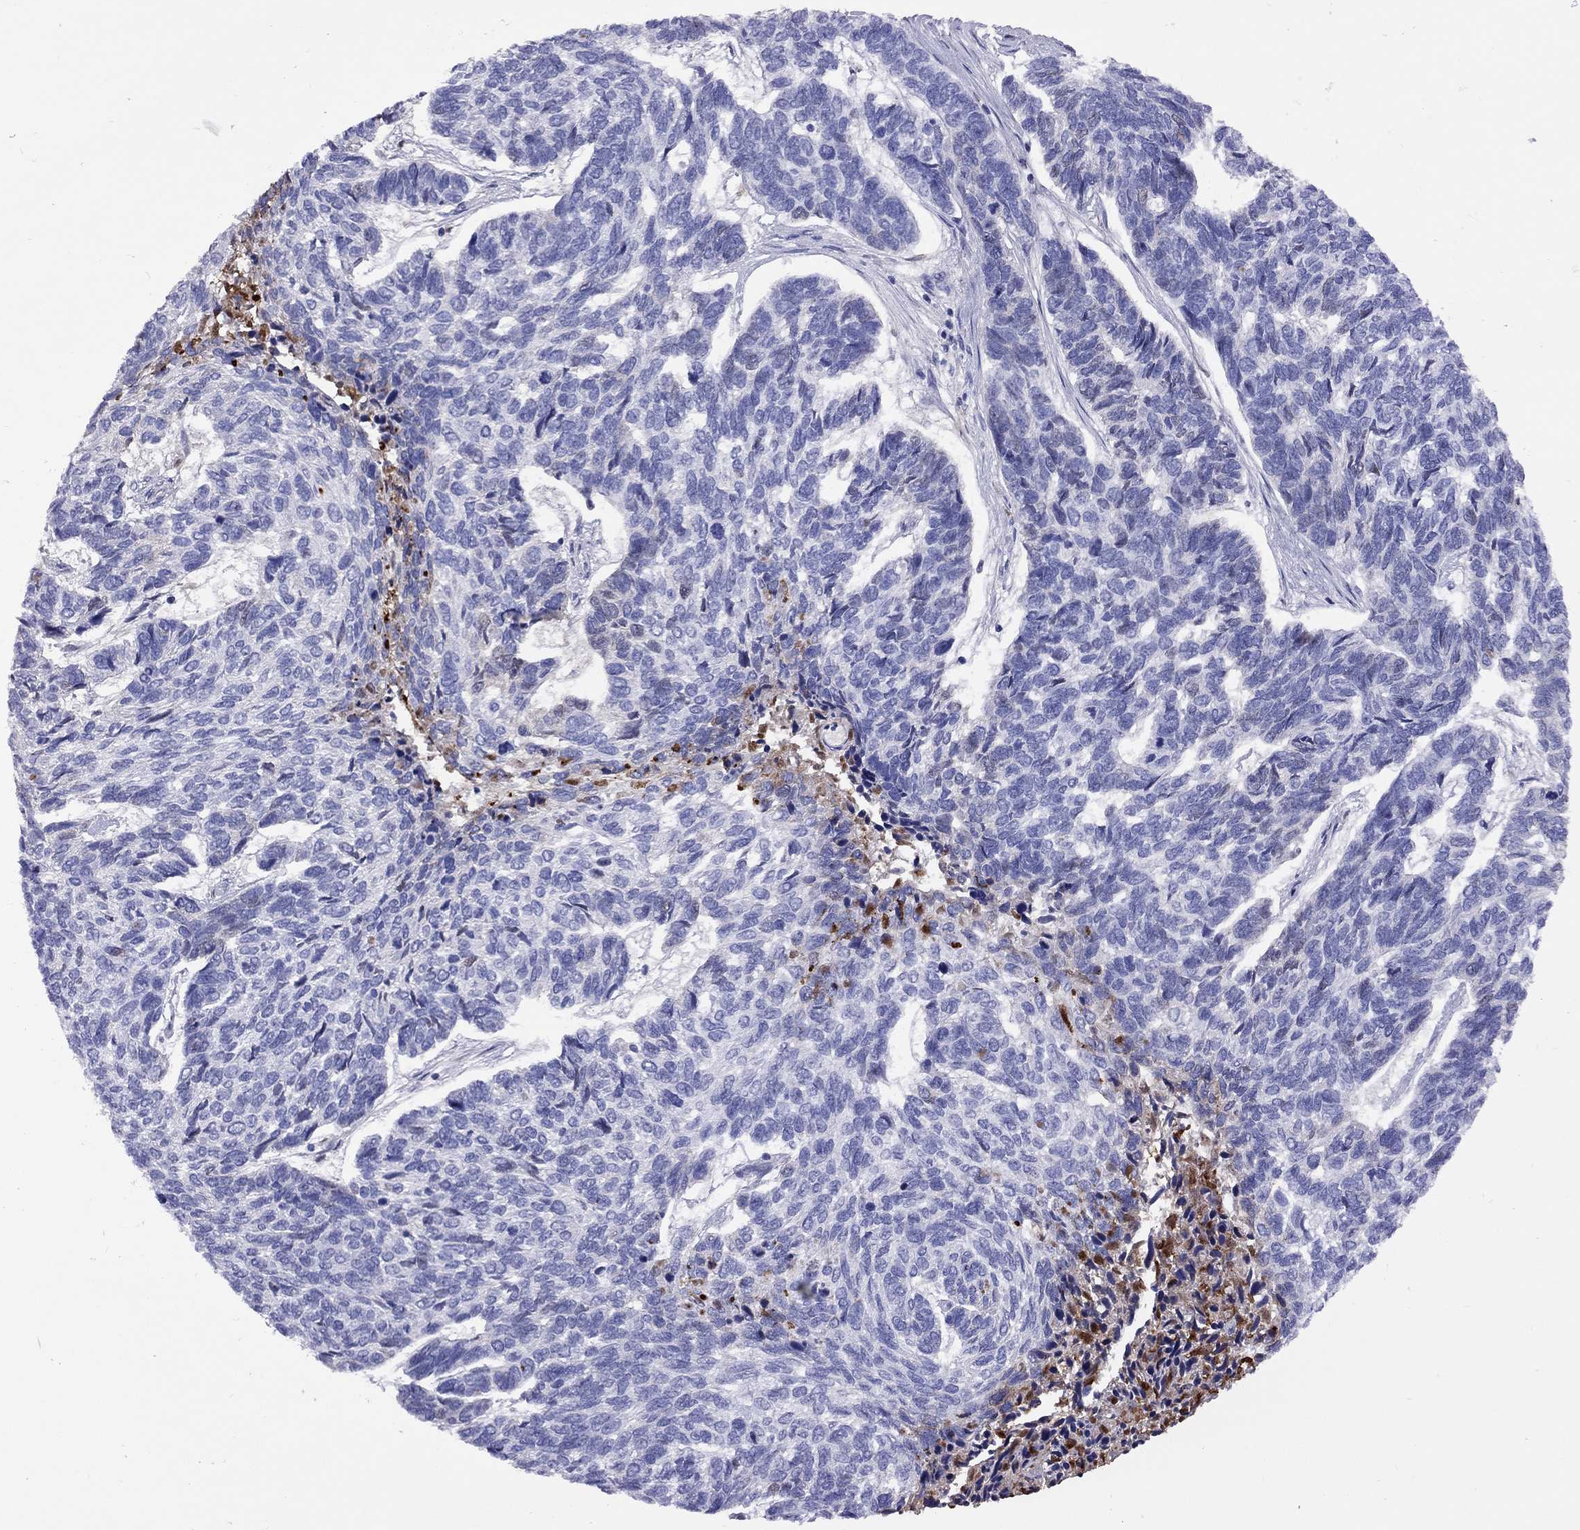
{"staining": {"intensity": "negative", "quantity": "none", "location": "none"}, "tissue": "skin cancer", "cell_type": "Tumor cells", "image_type": "cancer", "snomed": [{"axis": "morphology", "description": "Basal cell carcinoma"}, {"axis": "topography", "description": "Skin"}], "caption": "This image is of skin cancer stained with IHC to label a protein in brown with the nuclei are counter-stained blue. There is no positivity in tumor cells.", "gene": "SERPINA3", "patient": {"sex": "female", "age": 65}}